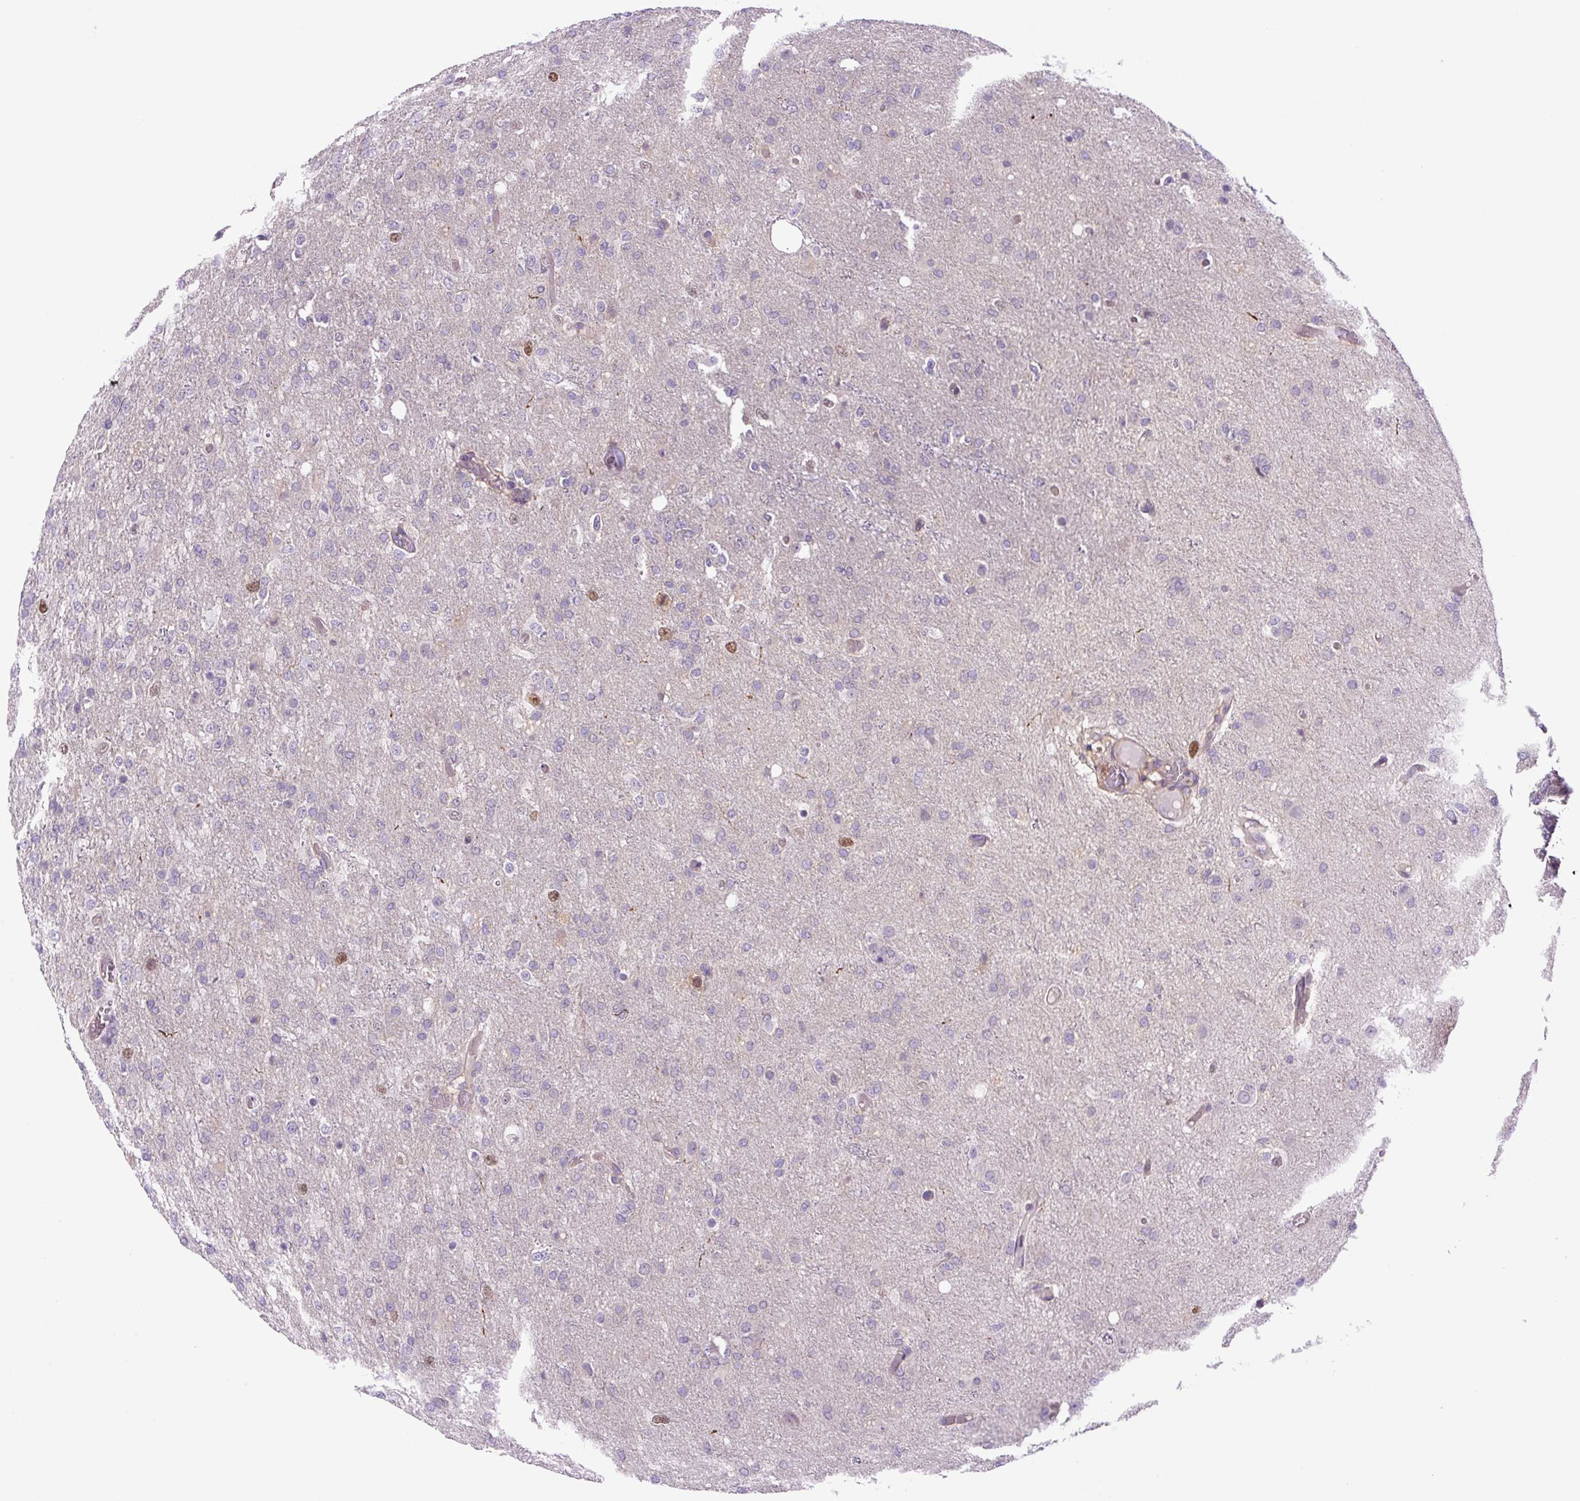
{"staining": {"intensity": "moderate", "quantity": "<25%", "location": "nuclear"}, "tissue": "glioma", "cell_type": "Tumor cells", "image_type": "cancer", "snomed": [{"axis": "morphology", "description": "Glioma, malignant, High grade"}, {"axis": "topography", "description": "Brain"}], "caption": "Glioma stained for a protein exhibits moderate nuclear positivity in tumor cells. (Brightfield microscopy of DAB IHC at high magnification).", "gene": "KIFC1", "patient": {"sex": "female", "age": 74}}